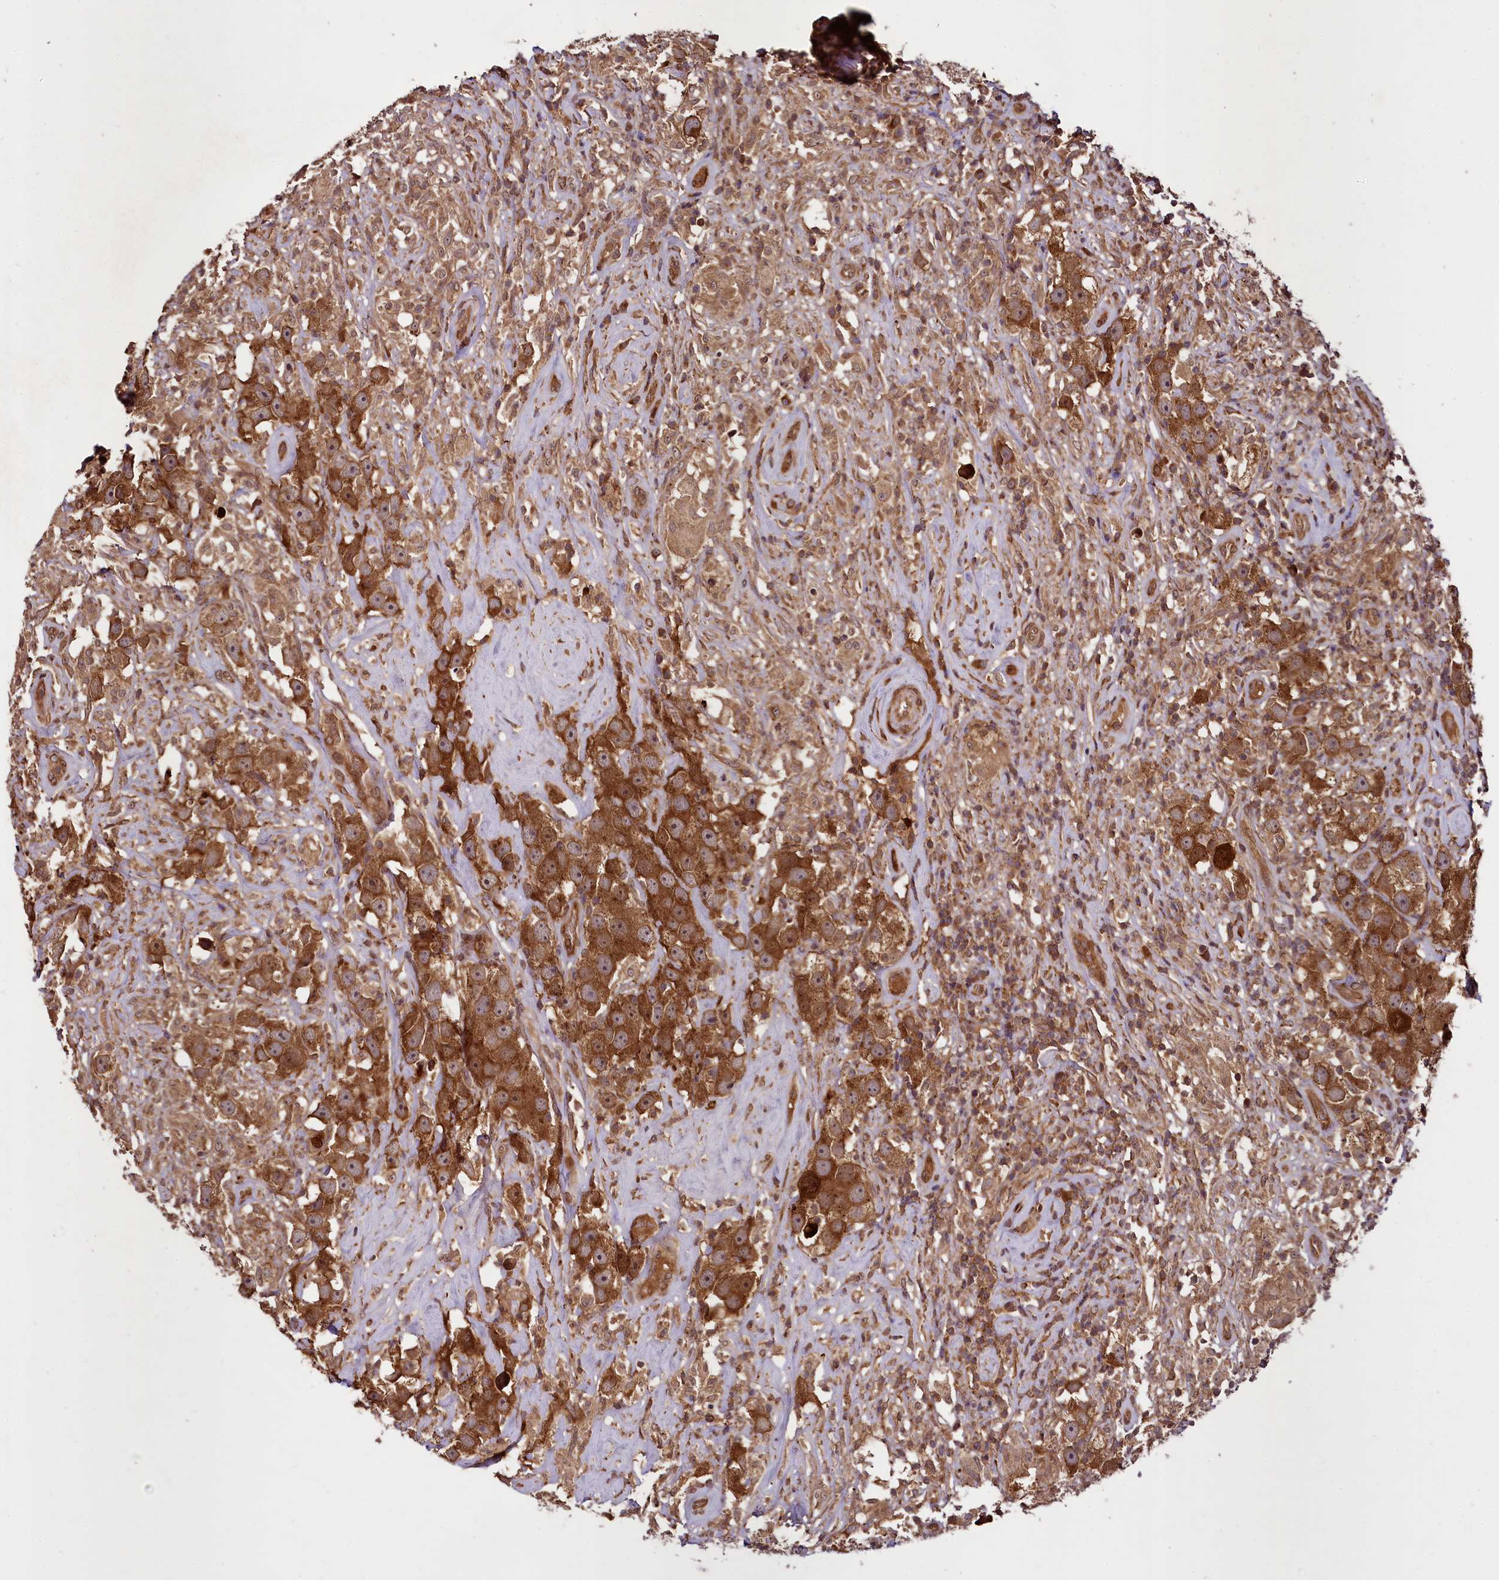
{"staining": {"intensity": "strong", "quantity": ">75%", "location": "cytoplasmic/membranous"}, "tissue": "testis cancer", "cell_type": "Tumor cells", "image_type": "cancer", "snomed": [{"axis": "morphology", "description": "Seminoma, NOS"}, {"axis": "topography", "description": "Testis"}], "caption": "Brown immunohistochemical staining in testis cancer (seminoma) shows strong cytoplasmic/membranous staining in about >75% of tumor cells.", "gene": "DCP1B", "patient": {"sex": "male", "age": 49}}